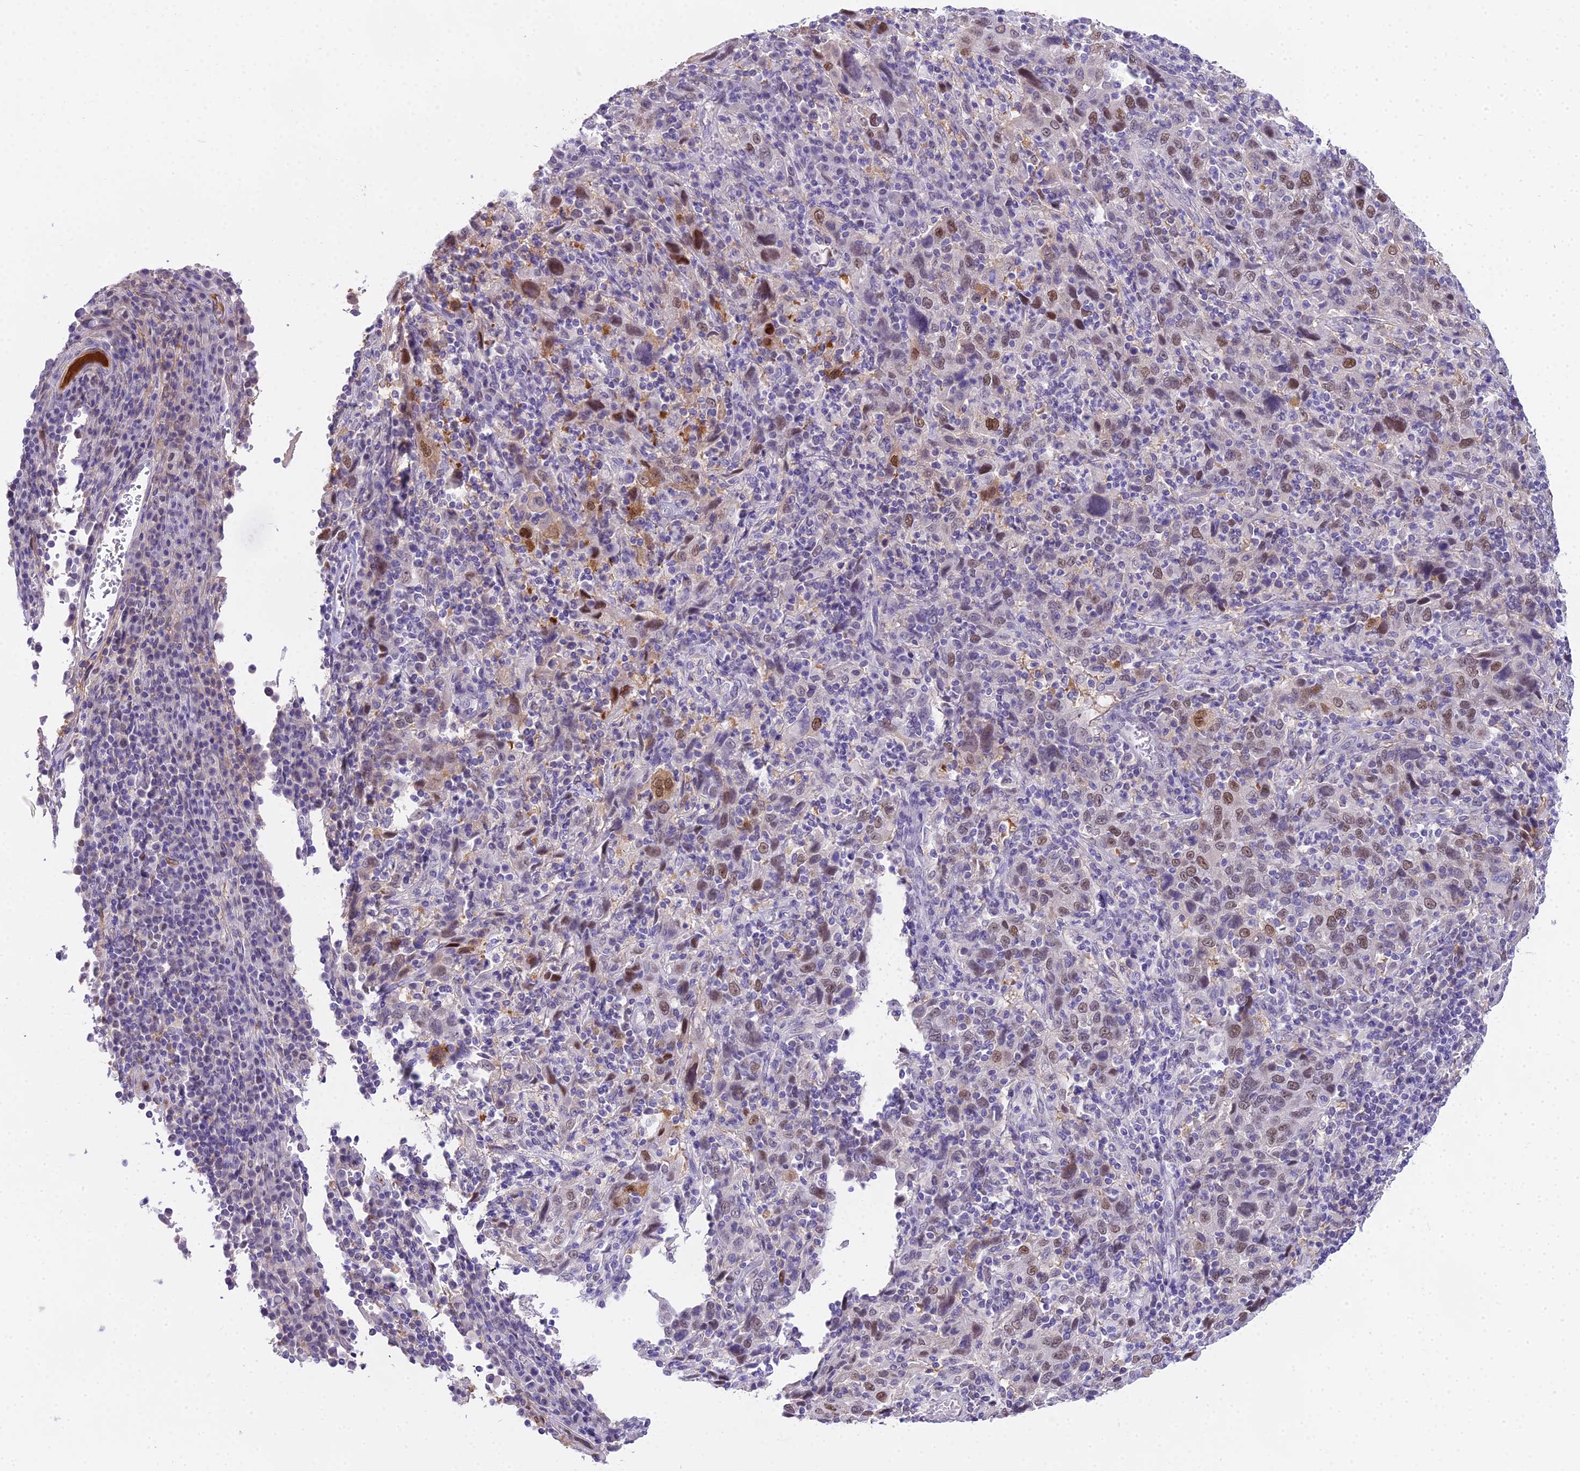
{"staining": {"intensity": "moderate", "quantity": "25%-75%", "location": "nuclear"}, "tissue": "cervical cancer", "cell_type": "Tumor cells", "image_type": "cancer", "snomed": [{"axis": "morphology", "description": "Squamous cell carcinoma, NOS"}, {"axis": "topography", "description": "Cervix"}], "caption": "Cervical cancer (squamous cell carcinoma) was stained to show a protein in brown. There is medium levels of moderate nuclear positivity in approximately 25%-75% of tumor cells.", "gene": "MAT2A", "patient": {"sex": "female", "age": 46}}